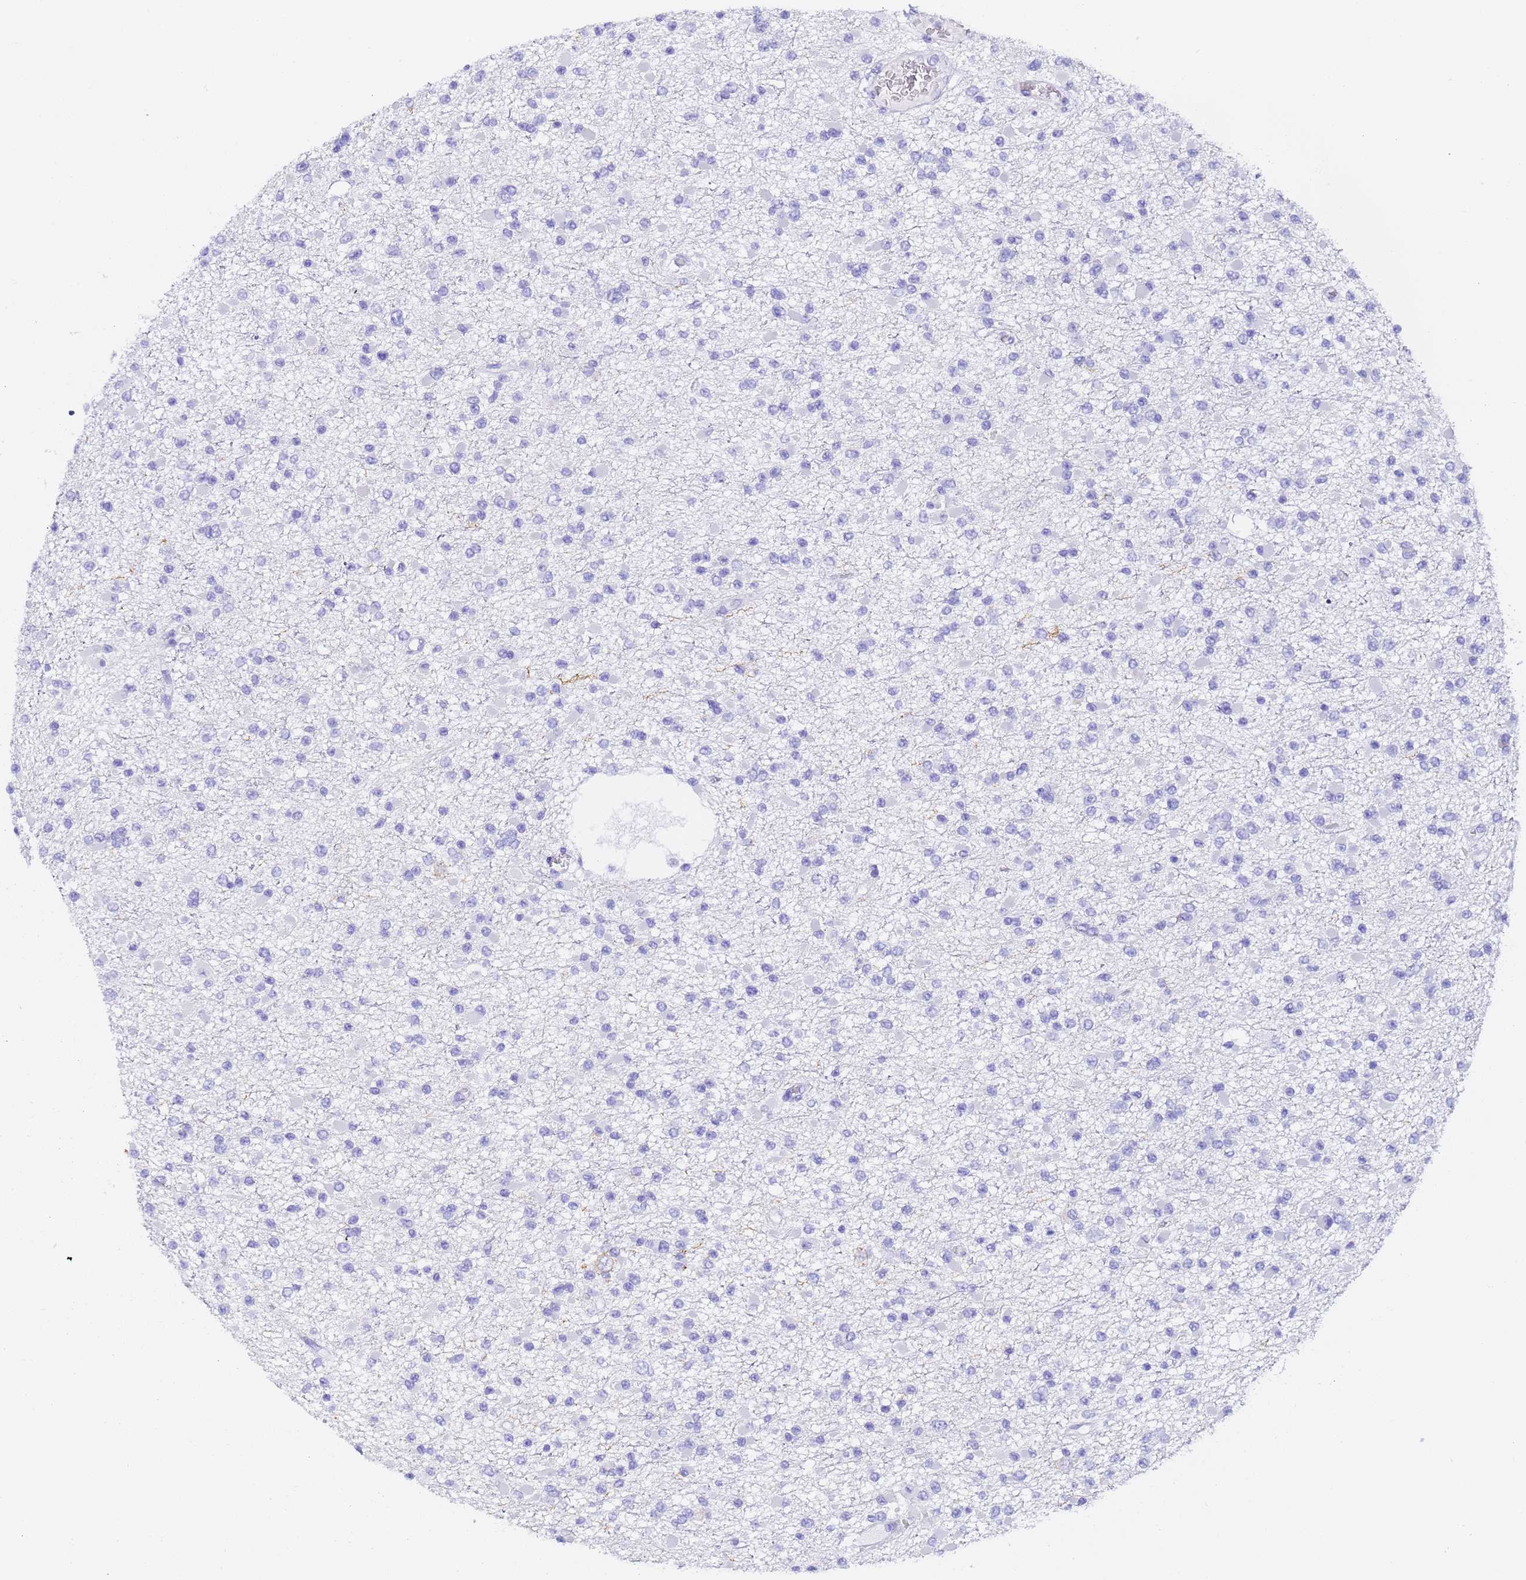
{"staining": {"intensity": "negative", "quantity": "none", "location": "none"}, "tissue": "glioma", "cell_type": "Tumor cells", "image_type": "cancer", "snomed": [{"axis": "morphology", "description": "Glioma, malignant, Low grade"}, {"axis": "topography", "description": "Brain"}], "caption": "DAB (3,3'-diaminobenzidine) immunohistochemical staining of human glioma exhibits no significant positivity in tumor cells.", "gene": "GABRA1", "patient": {"sex": "female", "age": 22}}